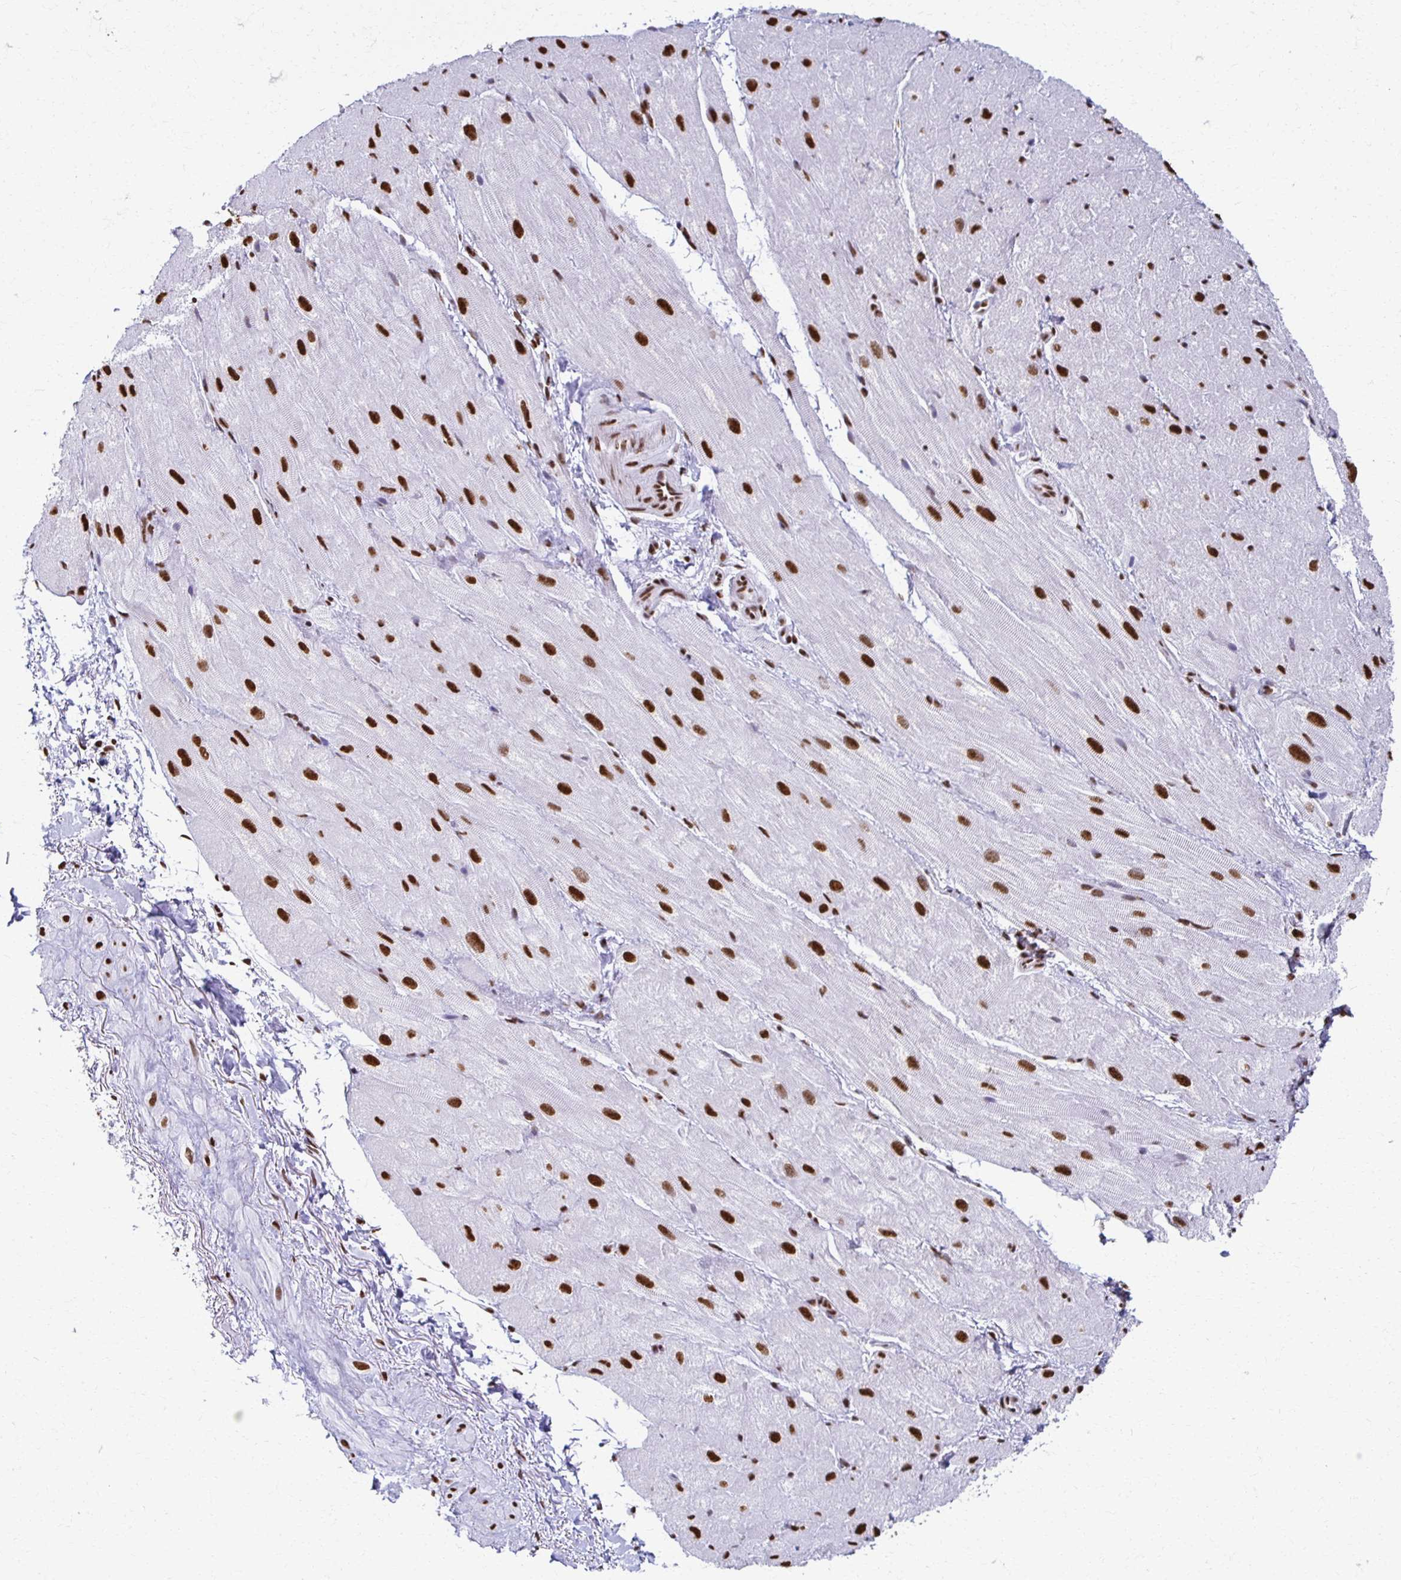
{"staining": {"intensity": "strong", "quantity": ">75%", "location": "nuclear"}, "tissue": "heart muscle", "cell_type": "Cardiomyocytes", "image_type": "normal", "snomed": [{"axis": "morphology", "description": "Normal tissue, NOS"}, {"axis": "topography", "description": "Heart"}], "caption": "This micrograph demonstrates immunohistochemistry staining of benign human heart muscle, with high strong nuclear staining in about >75% of cardiomyocytes.", "gene": "NONO", "patient": {"sex": "male", "age": 62}}